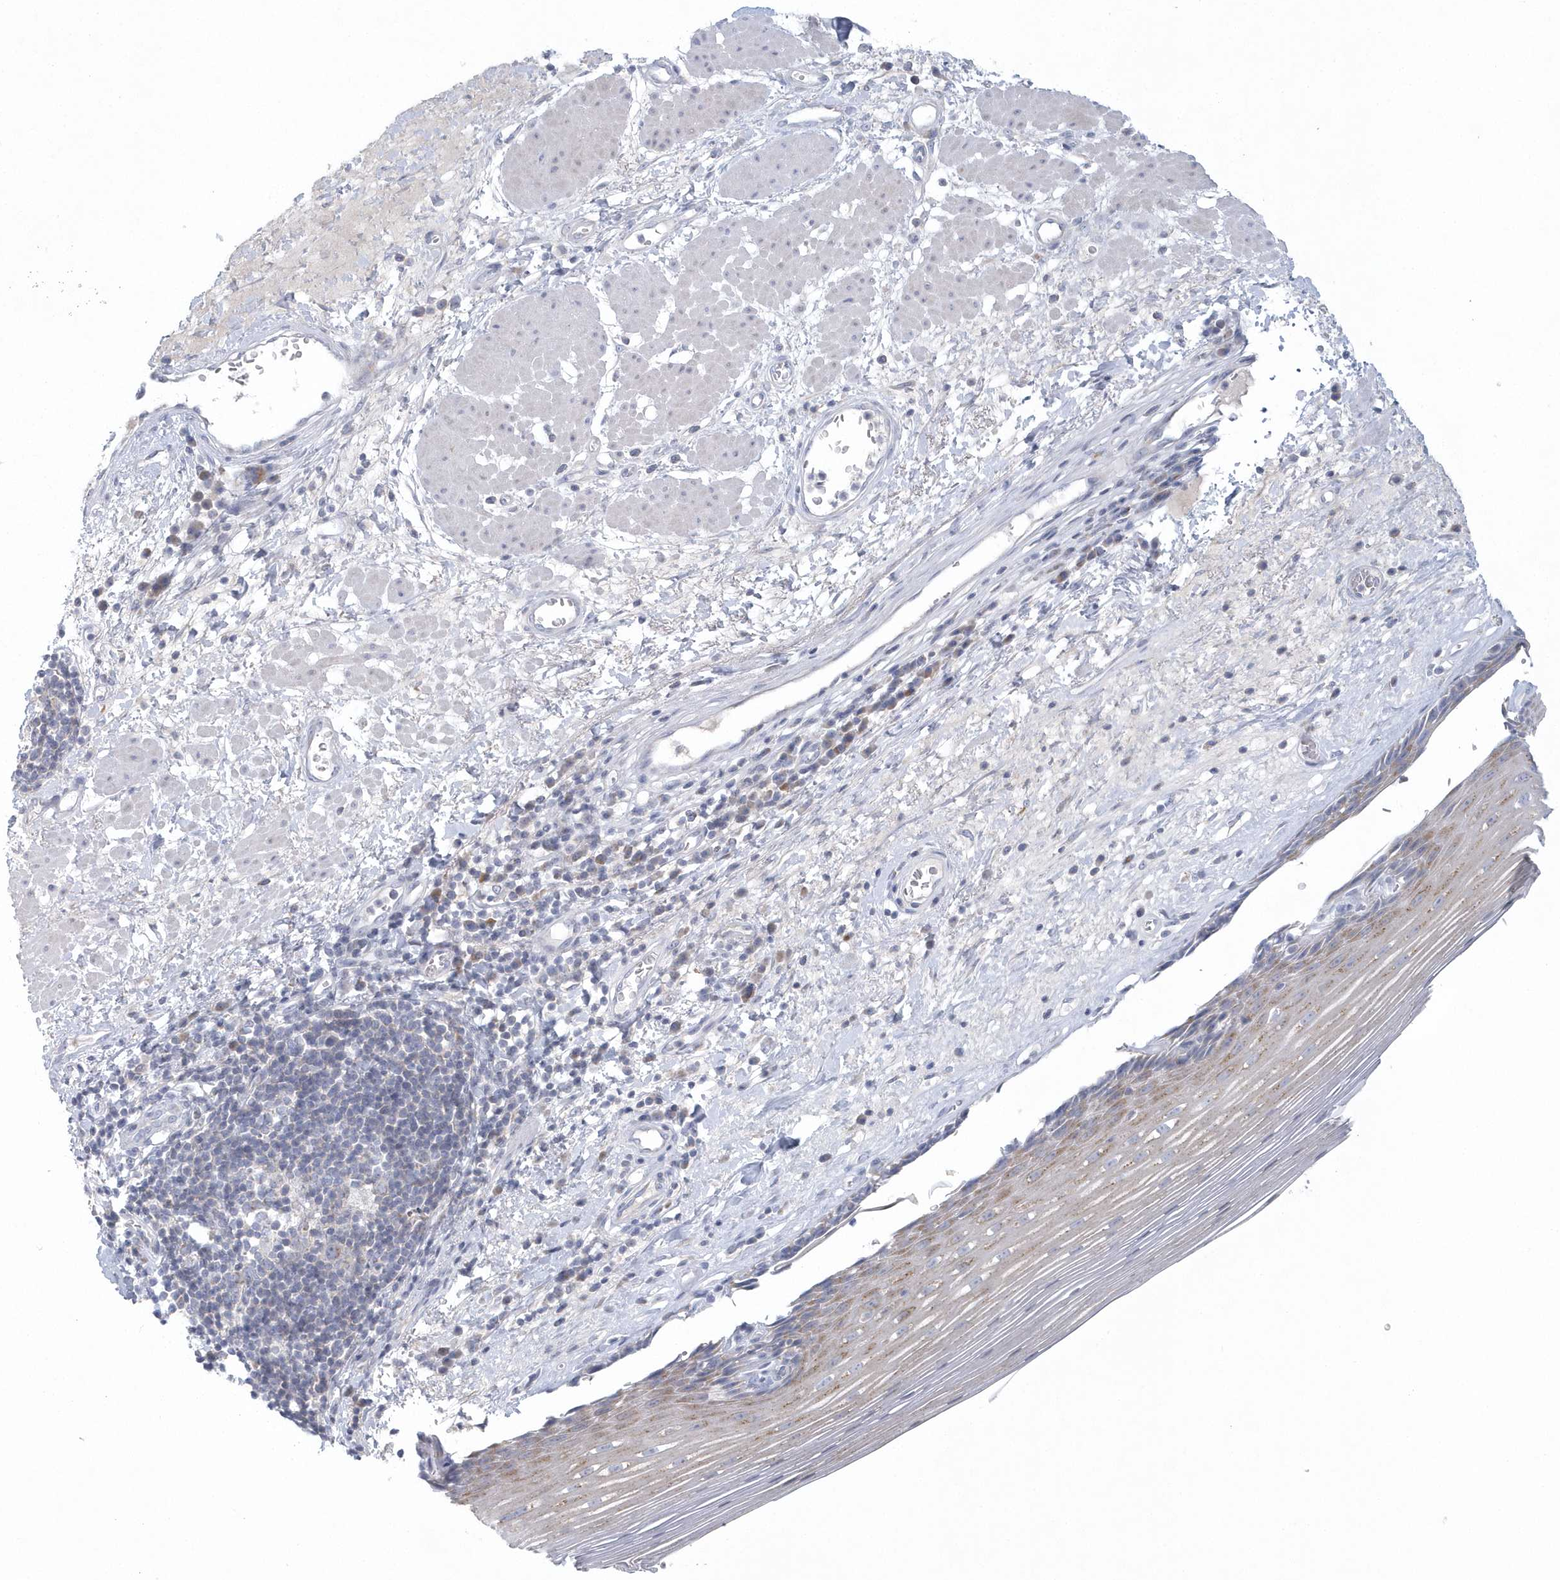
{"staining": {"intensity": "moderate", "quantity": "<25%", "location": "cytoplasmic/membranous"}, "tissue": "esophagus", "cell_type": "Squamous epithelial cells", "image_type": "normal", "snomed": [{"axis": "morphology", "description": "Normal tissue, NOS"}, {"axis": "topography", "description": "Esophagus"}], "caption": "DAB immunohistochemical staining of unremarkable esophagus reveals moderate cytoplasmic/membranous protein expression in approximately <25% of squamous epithelial cells.", "gene": "NIPAL1", "patient": {"sex": "male", "age": 62}}